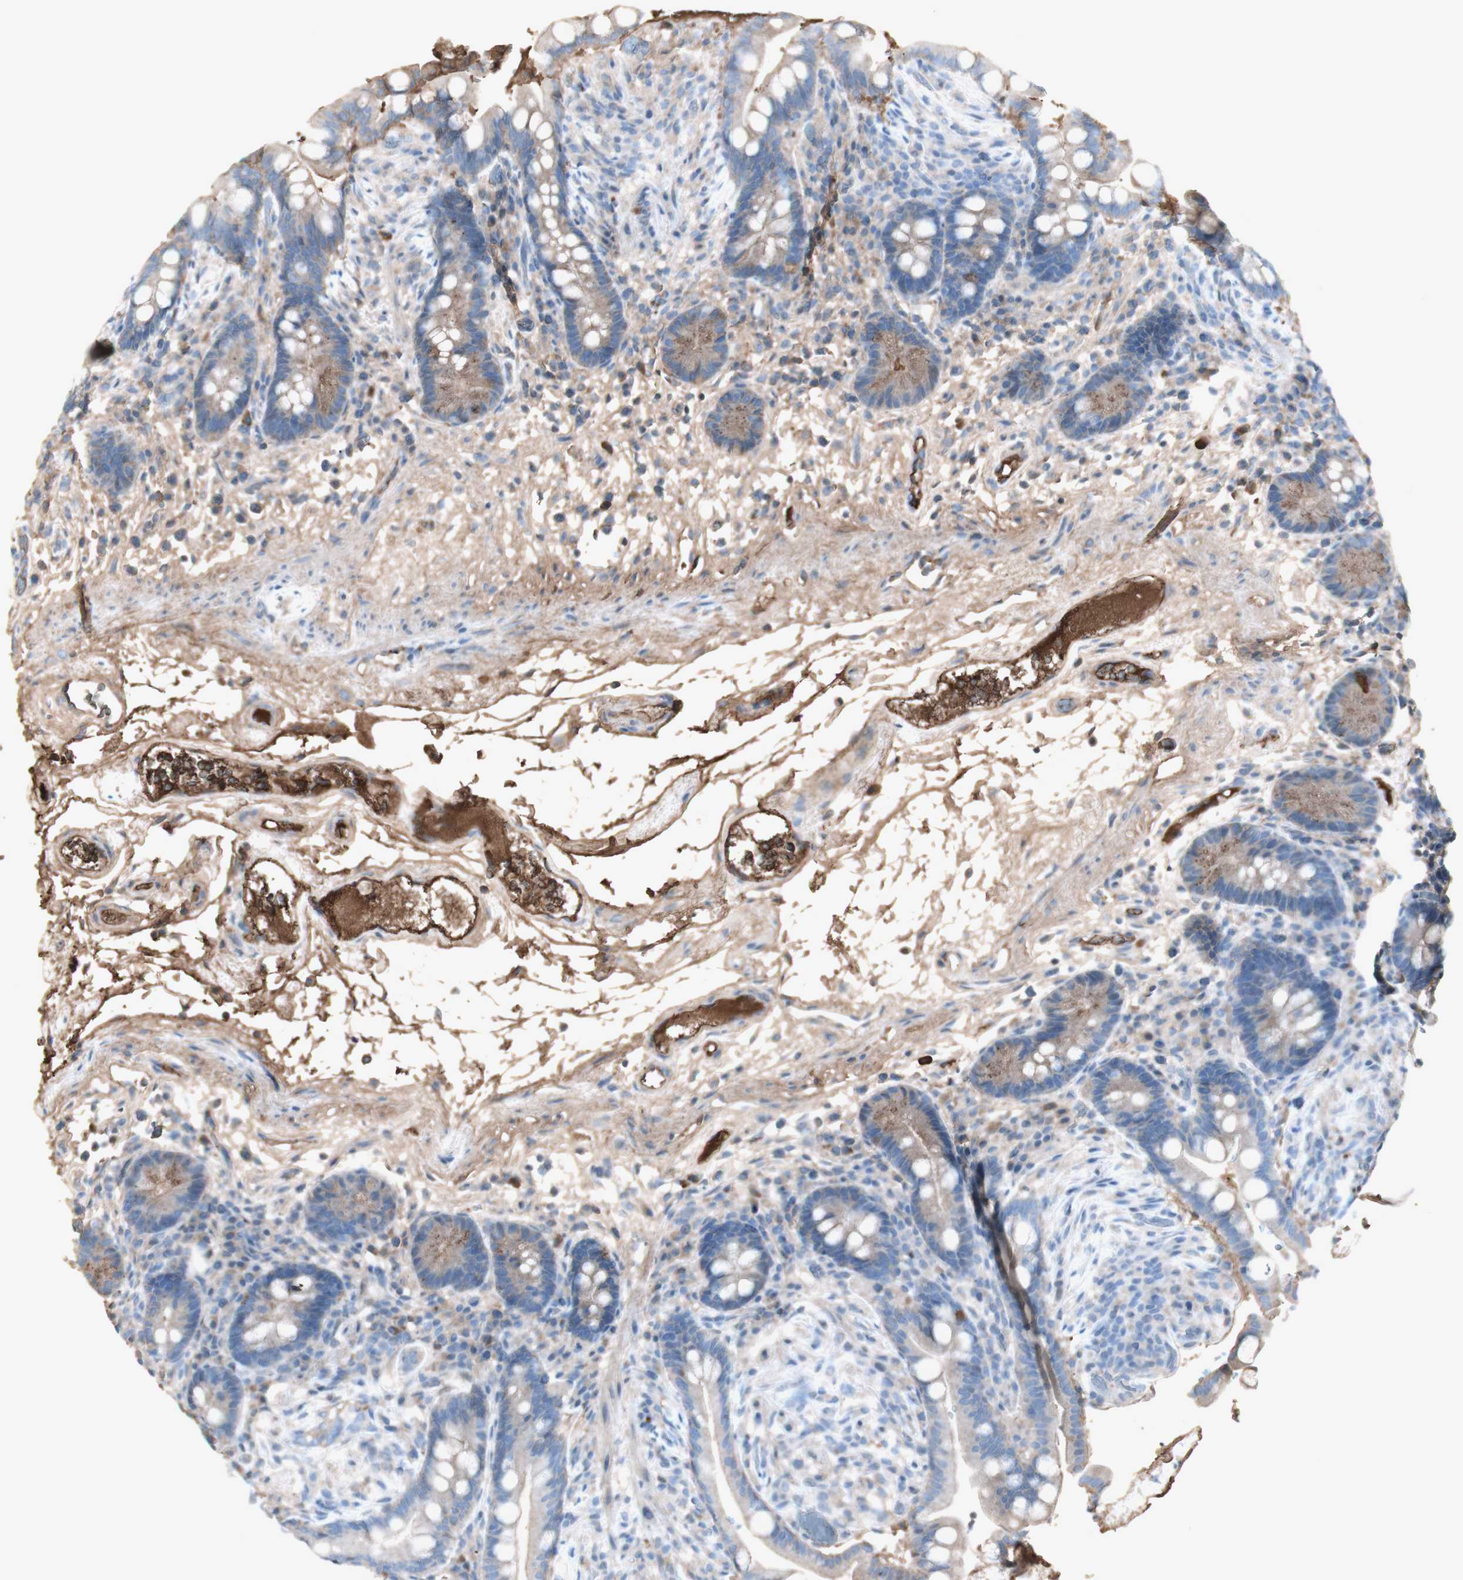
{"staining": {"intensity": "moderate", "quantity": ">75%", "location": "cytoplasmic/membranous"}, "tissue": "colon", "cell_type": "Endothelial cells", "image_type": "normal", "snomed": [{"axis": "morphology", "description": "Normal tissue, NOS"}, {"axis": "topography", "description": "Colon"}], "caption": "Immunohistochemistry (IHC) of unremarkable colon demonstrates medium levels of moderate cytoplasmic/membranous staining in about >75% of endothelial cells. Immunohistochemistry (IHC) stains the protein in brown and the nuclei are stained blue.", "gene": "MMP14", "patient": {"sex": "male", "age": 73}}